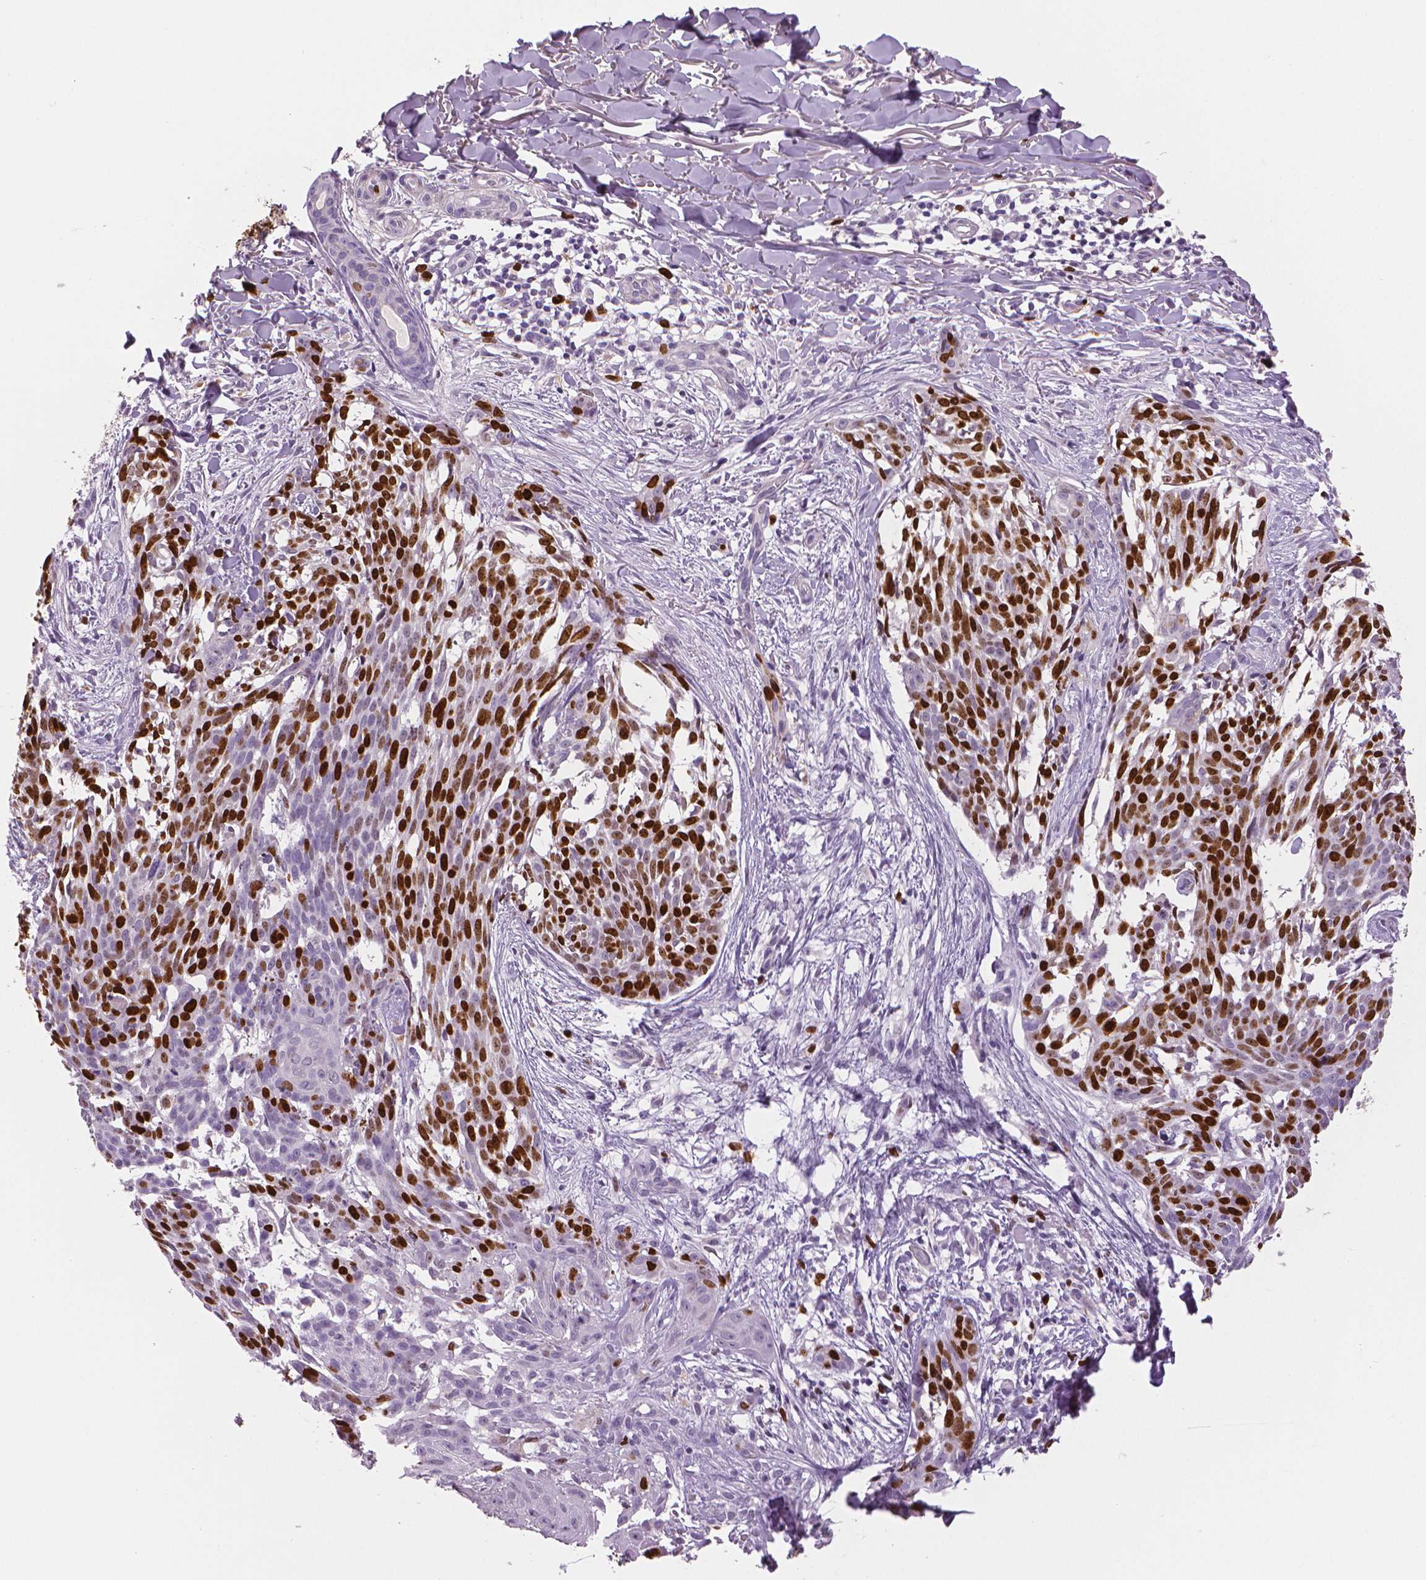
{"staining": {"intensity": "strong", "quantity": "25%-75%", "location": "nuclear"}, "tissue": "skin cancer", "cell_type": "Tumor cells", "image_type": "cancer", "snomed": [{"axis": "morphology", "description": "Basal cell carcinoma"}, {"axis": "topography", "description": "Skin"}], "caption": "IHC image of neoplastic tissue: human skin cancer stained using IHC exhibits high levels of strong protein expression localized specifically in the nuclear of tumor cells, appearing as a nuclear brown color.", "gene": "MKI67", "patient": {"sex": "male", "age": 88}}